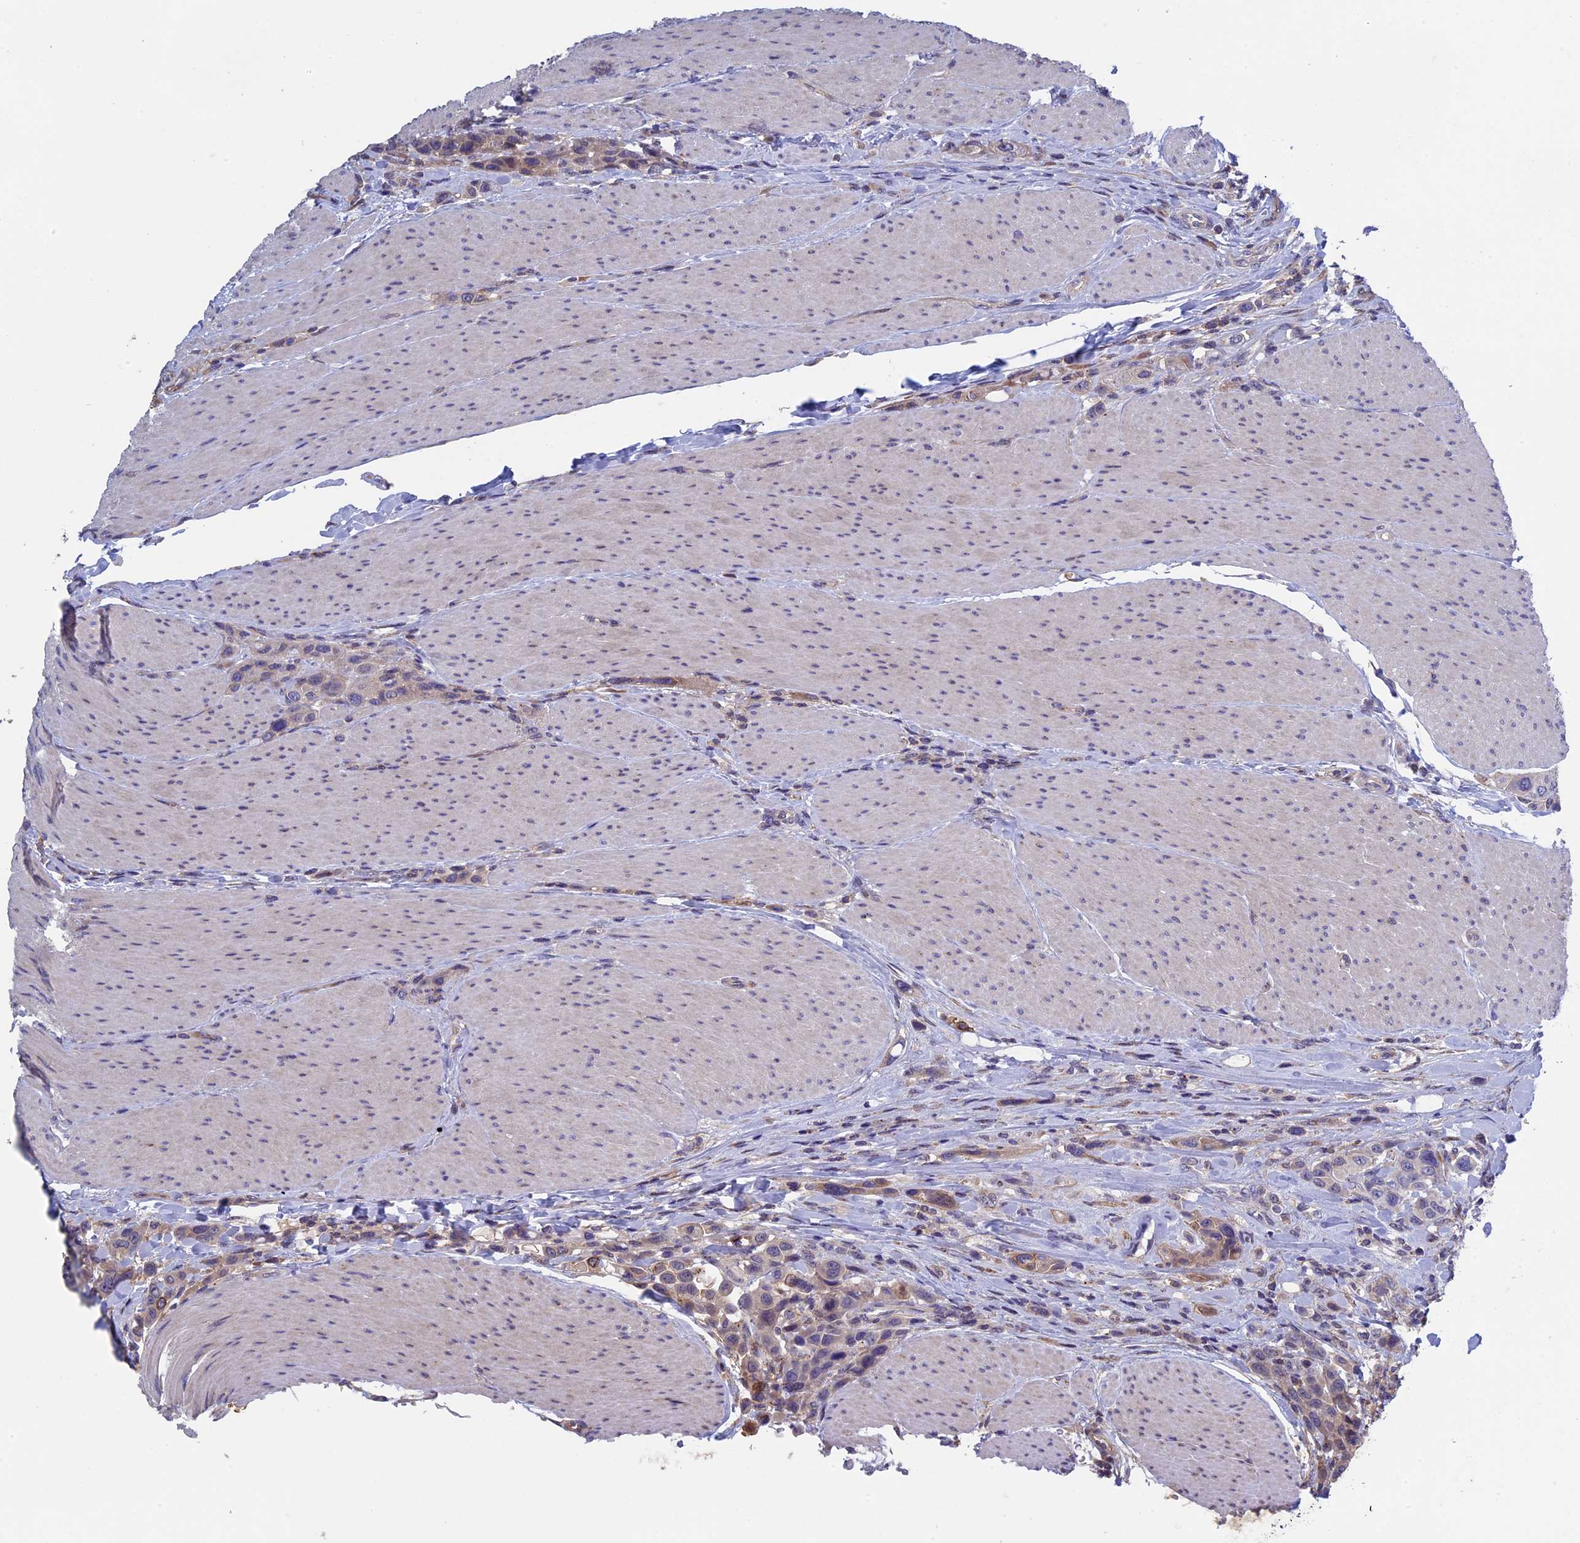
{"staining": {"intensity": "weak", "quantity": "<25%", "location": "cytoplasmic/membranous"}, "tissue": "urothelial cancer", "cell_type": "Tumor cells", "image_type": "cancer", "snomed": [{"axis": "morphology", "description": "Urothelial carcinoma, High grade"}, {"axis": "topography", "description": "Urinary bladder"}], "caption": "The immunohistochemistry (IHC) photomicrograph has no significant staining in tumor cells of urothelial carcinoma (high-grade) tissue.", "gene": "LCMT1", "patient": {"sex": "male", "age": 50}}